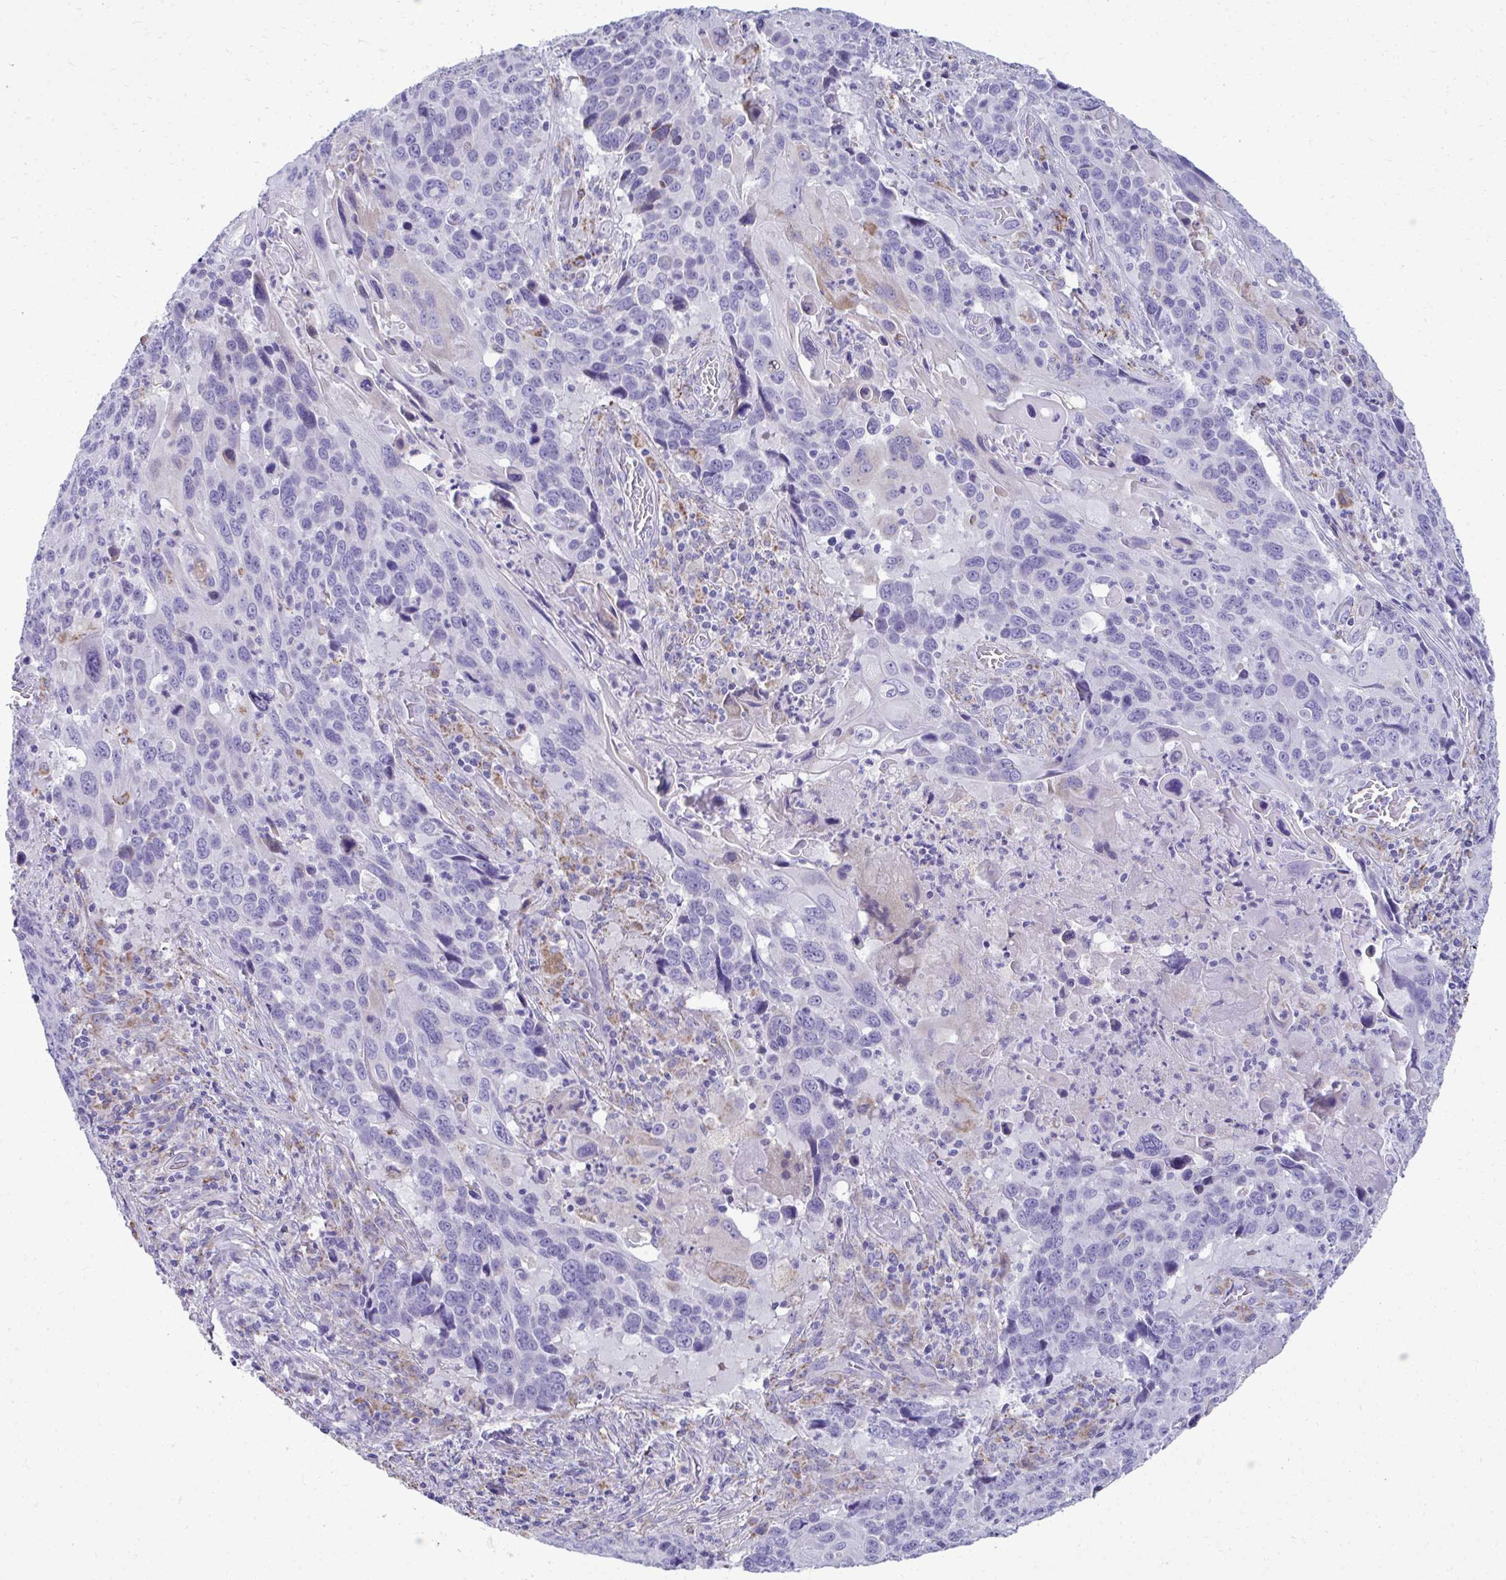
{"staining": {"intensity": "negative", "quantity": "none", "location": "none"}, "tissue": "lung cancer", "cell_type": "Tumor cells", "image_type": "cancer", "snomed": [{"axis": "morphology", "description": "Squamous cell carcinoma, NOS"}, {"axis": "topography", "description": "Lung"}], "caption": "This is a image of immunohistochemistry staining of squamous cell carcinoma (lung), which shows no expression in tumor cells.", "gene": "AIG1", "patient": {"sex": "male", "age": 68}}